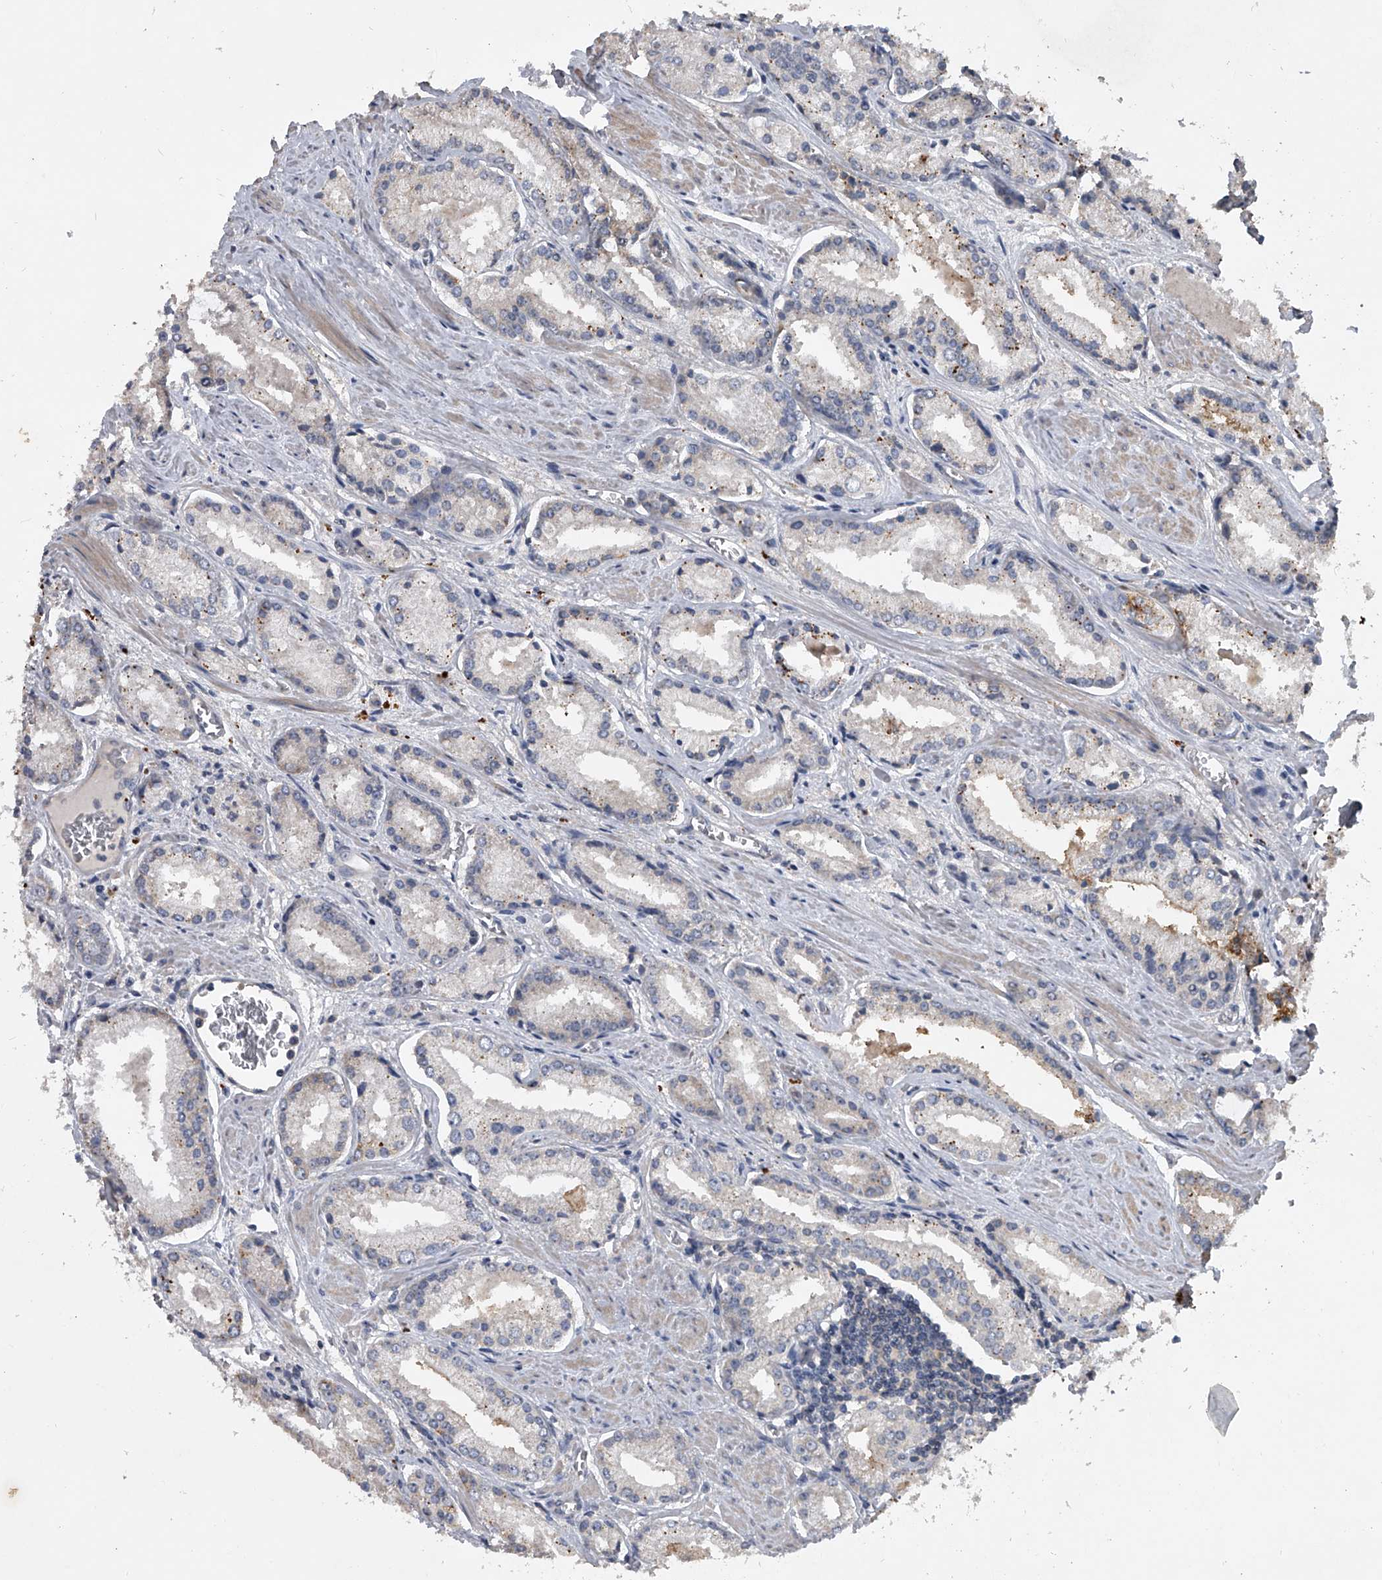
{"staining": {"intensity": "weak", "quantity": "<25%", "location": "cytoplasmic/membranous"}, "tissue": "prostate cancer", "cell_type": "Tumor cells", "image_type": "cancer", "snomed": [{"axis": "morphology", "description": "Adenocarcinoma, Low grade"}, {"axis": "topography", "description": "Prostate"}], "caption": "High power microscopy micrograph of an IHC micrograph of prostate cancer (adenocarcinoma (low-grade)), revealing no significant staining in tumor cells.", "gene": "DOCK9", "patient": {"sex": "male", "age": 54}}